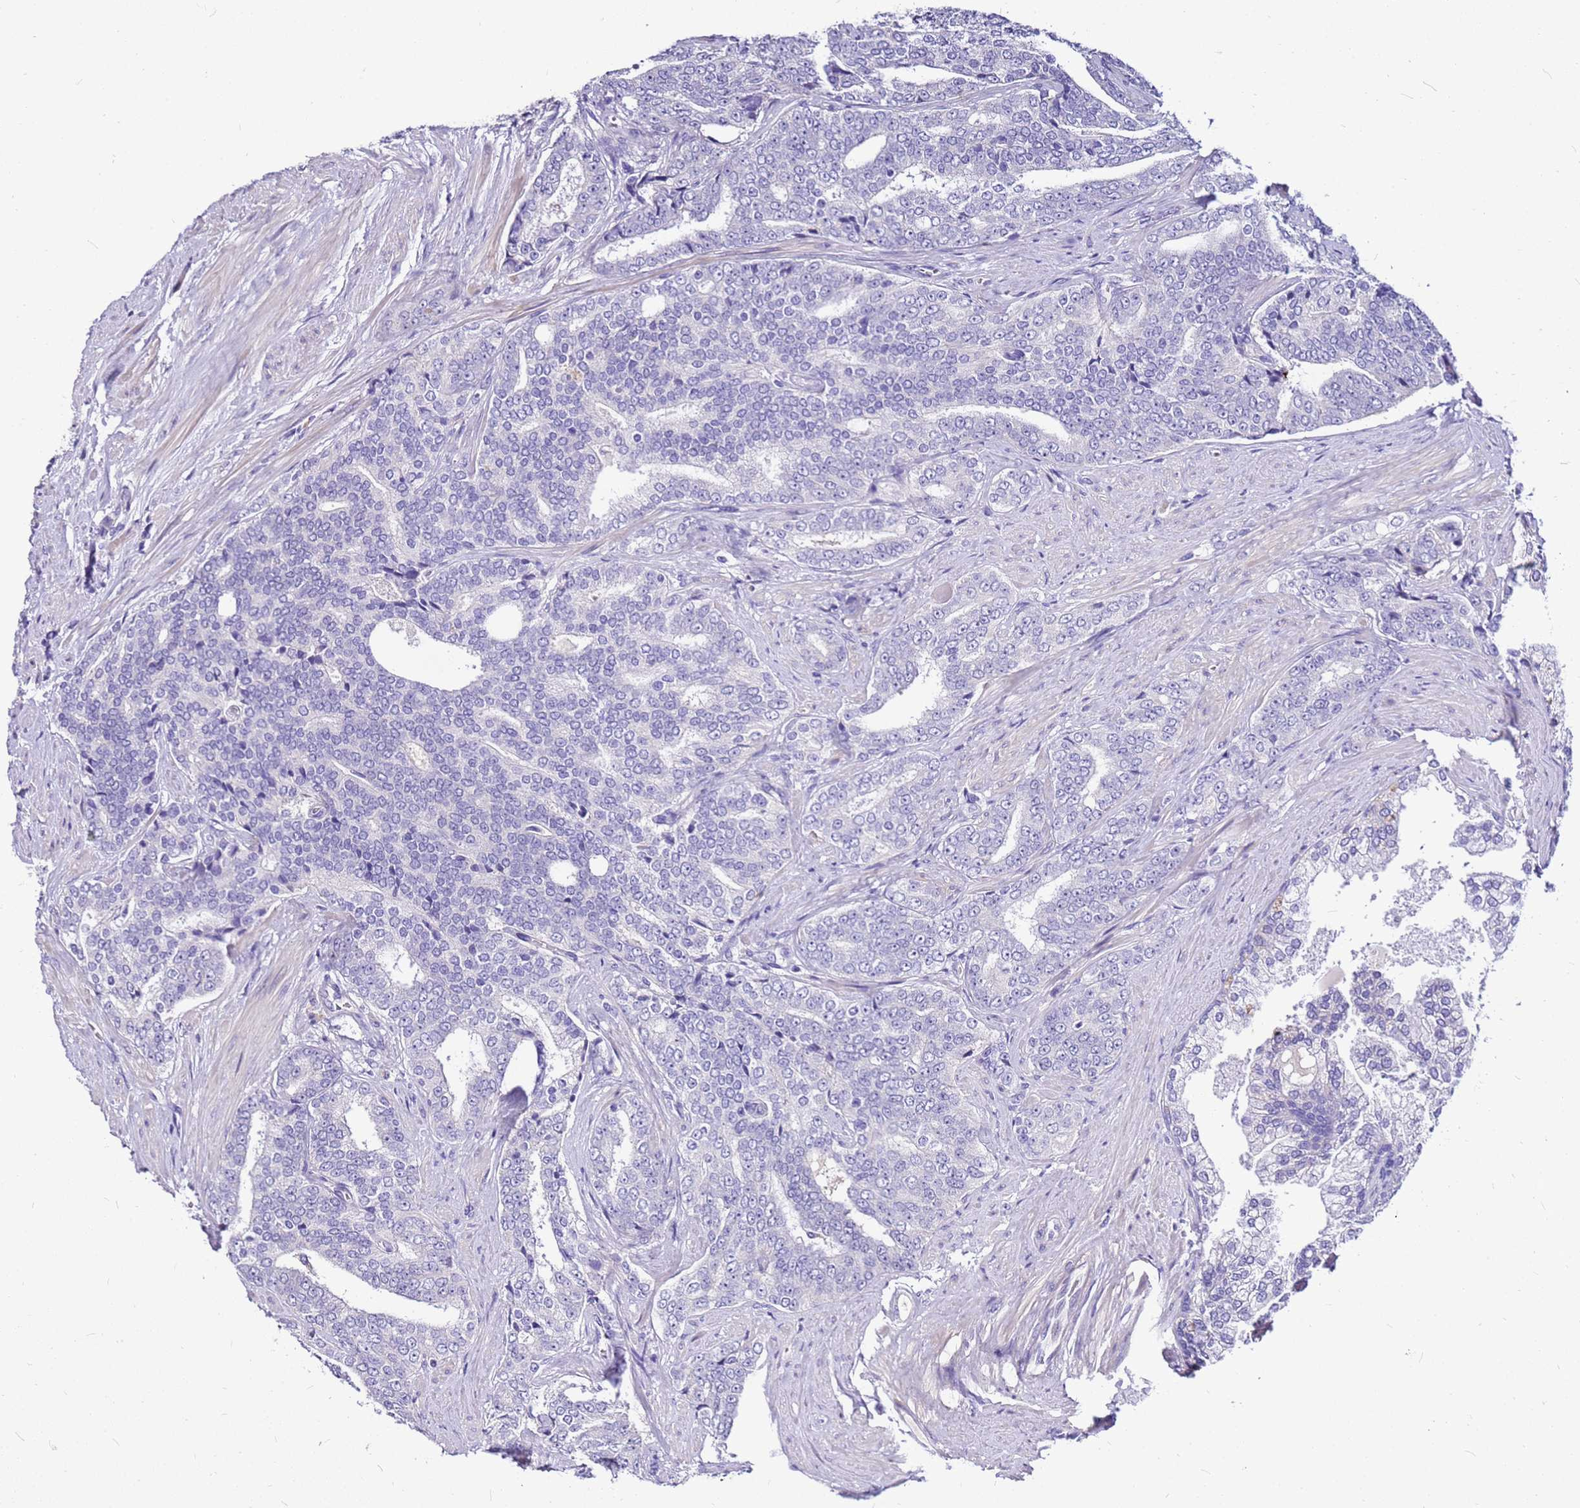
{"staining": {"intensity": "negative", "quantity": "none", "location": "none"}, "tissue": "prostate cancer", "cell_type": "Tumor cells", "image_type": "cancer", "snomed": [{"axis": "morphology", "description": "Adenocarcinoma, High grade"}, {"axis": "topography", "description": "Prostate"}], "caption": "This is an IHC image of prostate cancer. There is no expression in tumor cells.", "gene": "DCDC2B", "patient": {"sex": "male", "age": 67}}